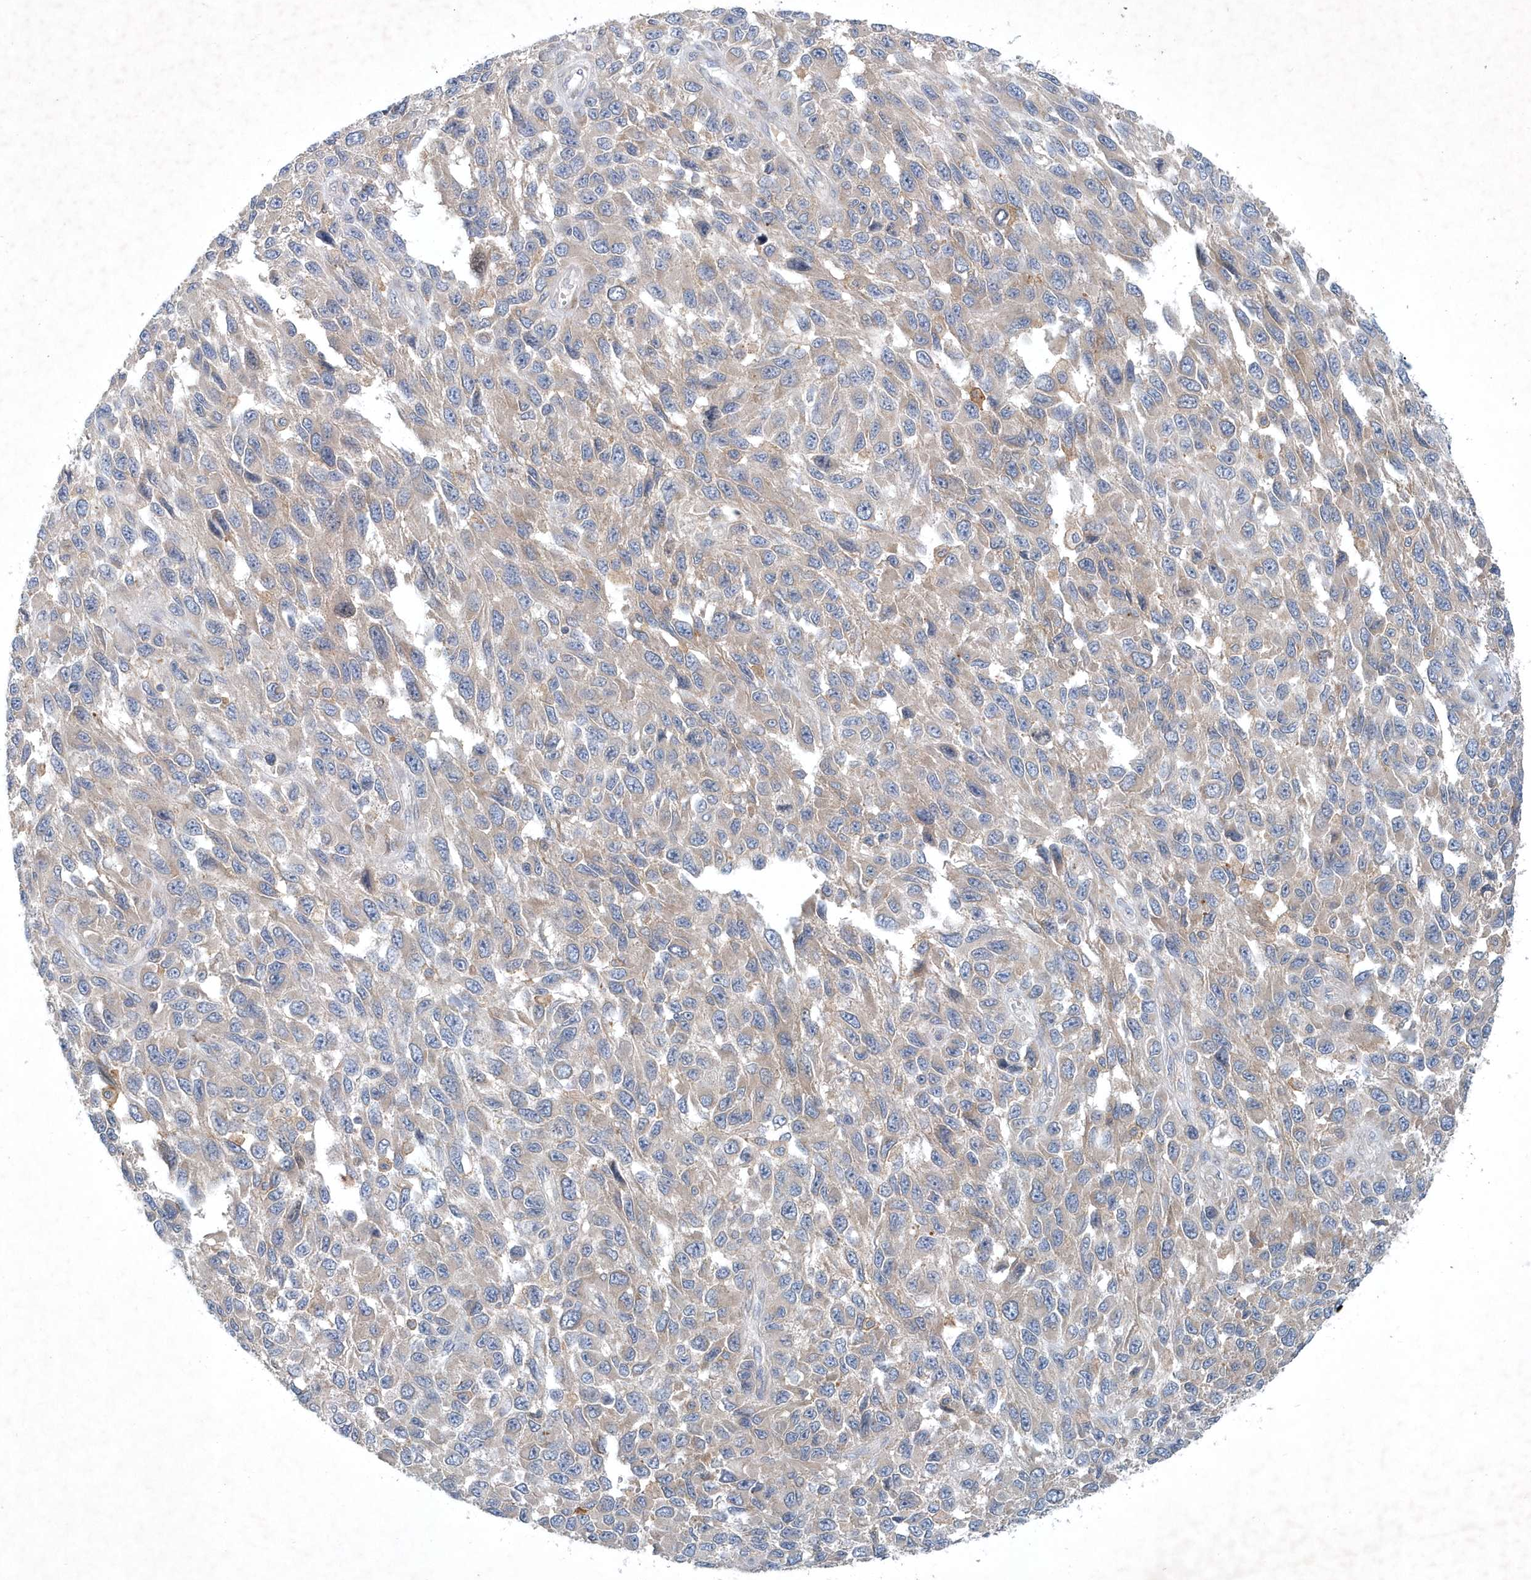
{"staining": {"intensity": "negative", "quantity": "none", "location": "none"}, "tissue": "melanoma", "cell_type": "Tumor cells", "image_type": "cancer", "snomed": [{"axis": "morphology", "description": "Malignant melanoma, NOS"}, {"axis": "topography", "description": "Skin"}], "caption": "Tumor cells show no significant positivity in melanoma.", "gene": "P2RY10", "patient": {"sex": "female", "age": 96}}